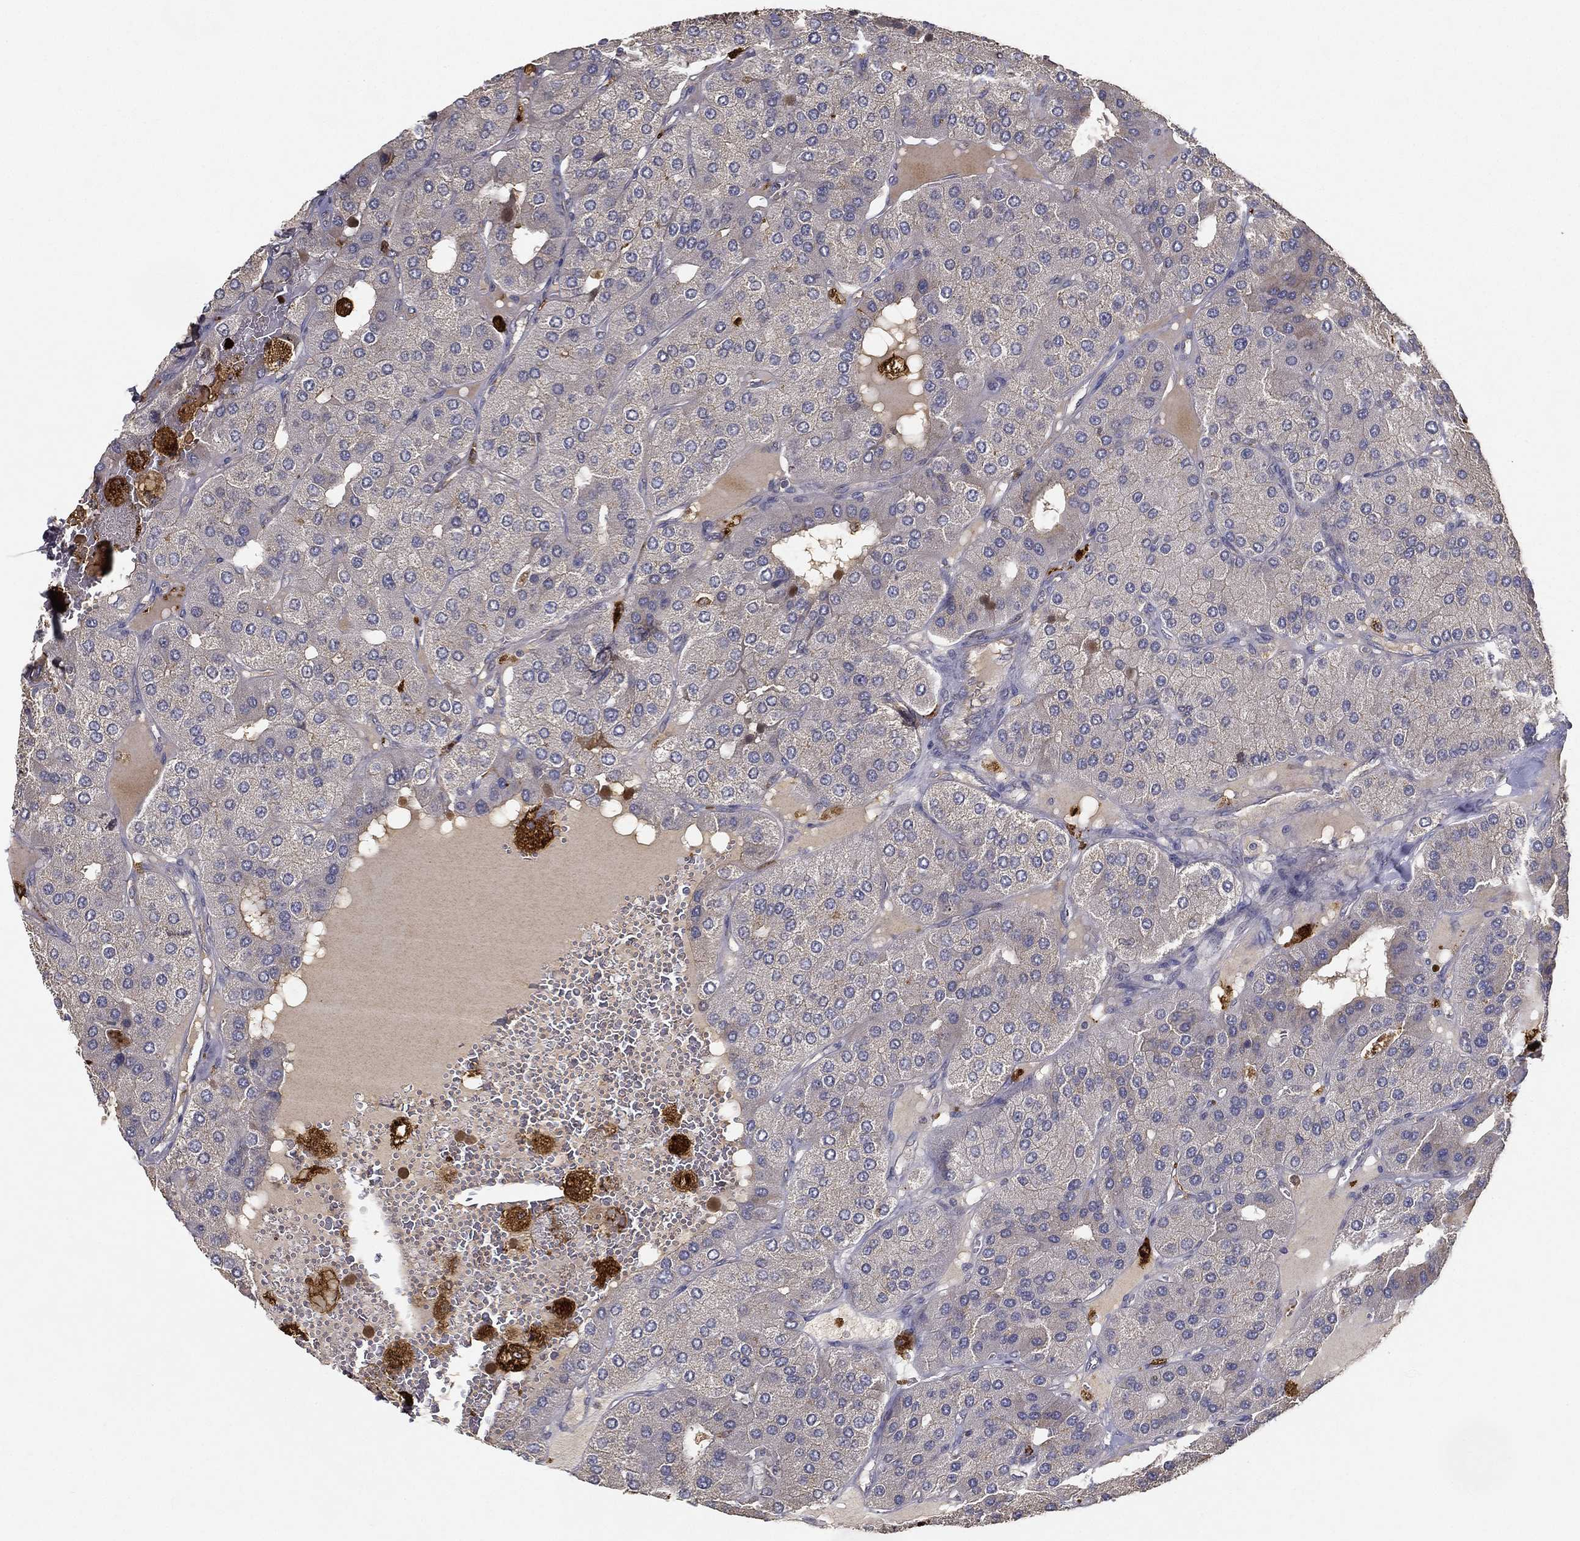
{"staining": {"intensity": "negative", "quantity": "none", "location": "none"}, "tissue": "parathyroid gland", "cell_type": "Glandular cells", "image_type": "normal", "snomed": [{"axis": "morphology", "description": "Normal tissue, NOS"}, {"axis": "morphology", "description": "Adenoma, NOS"}, {"axis": "topography", "description": "Parathyroid gland"}], "caption": "This is a histopathology image of immunohistochemistry (IHC) staining of unremarkable parathyroid gland, which shows no staining in glandular cells. The staining was performed using DAB (3,3'-diaminobenzidine) to visualize the protein expression in brown, while the nuclei were stained in blue with hematoxylin (Magnification: 20x).", "gene": "MT", "patient": {"sex": "female", "age": 86}}